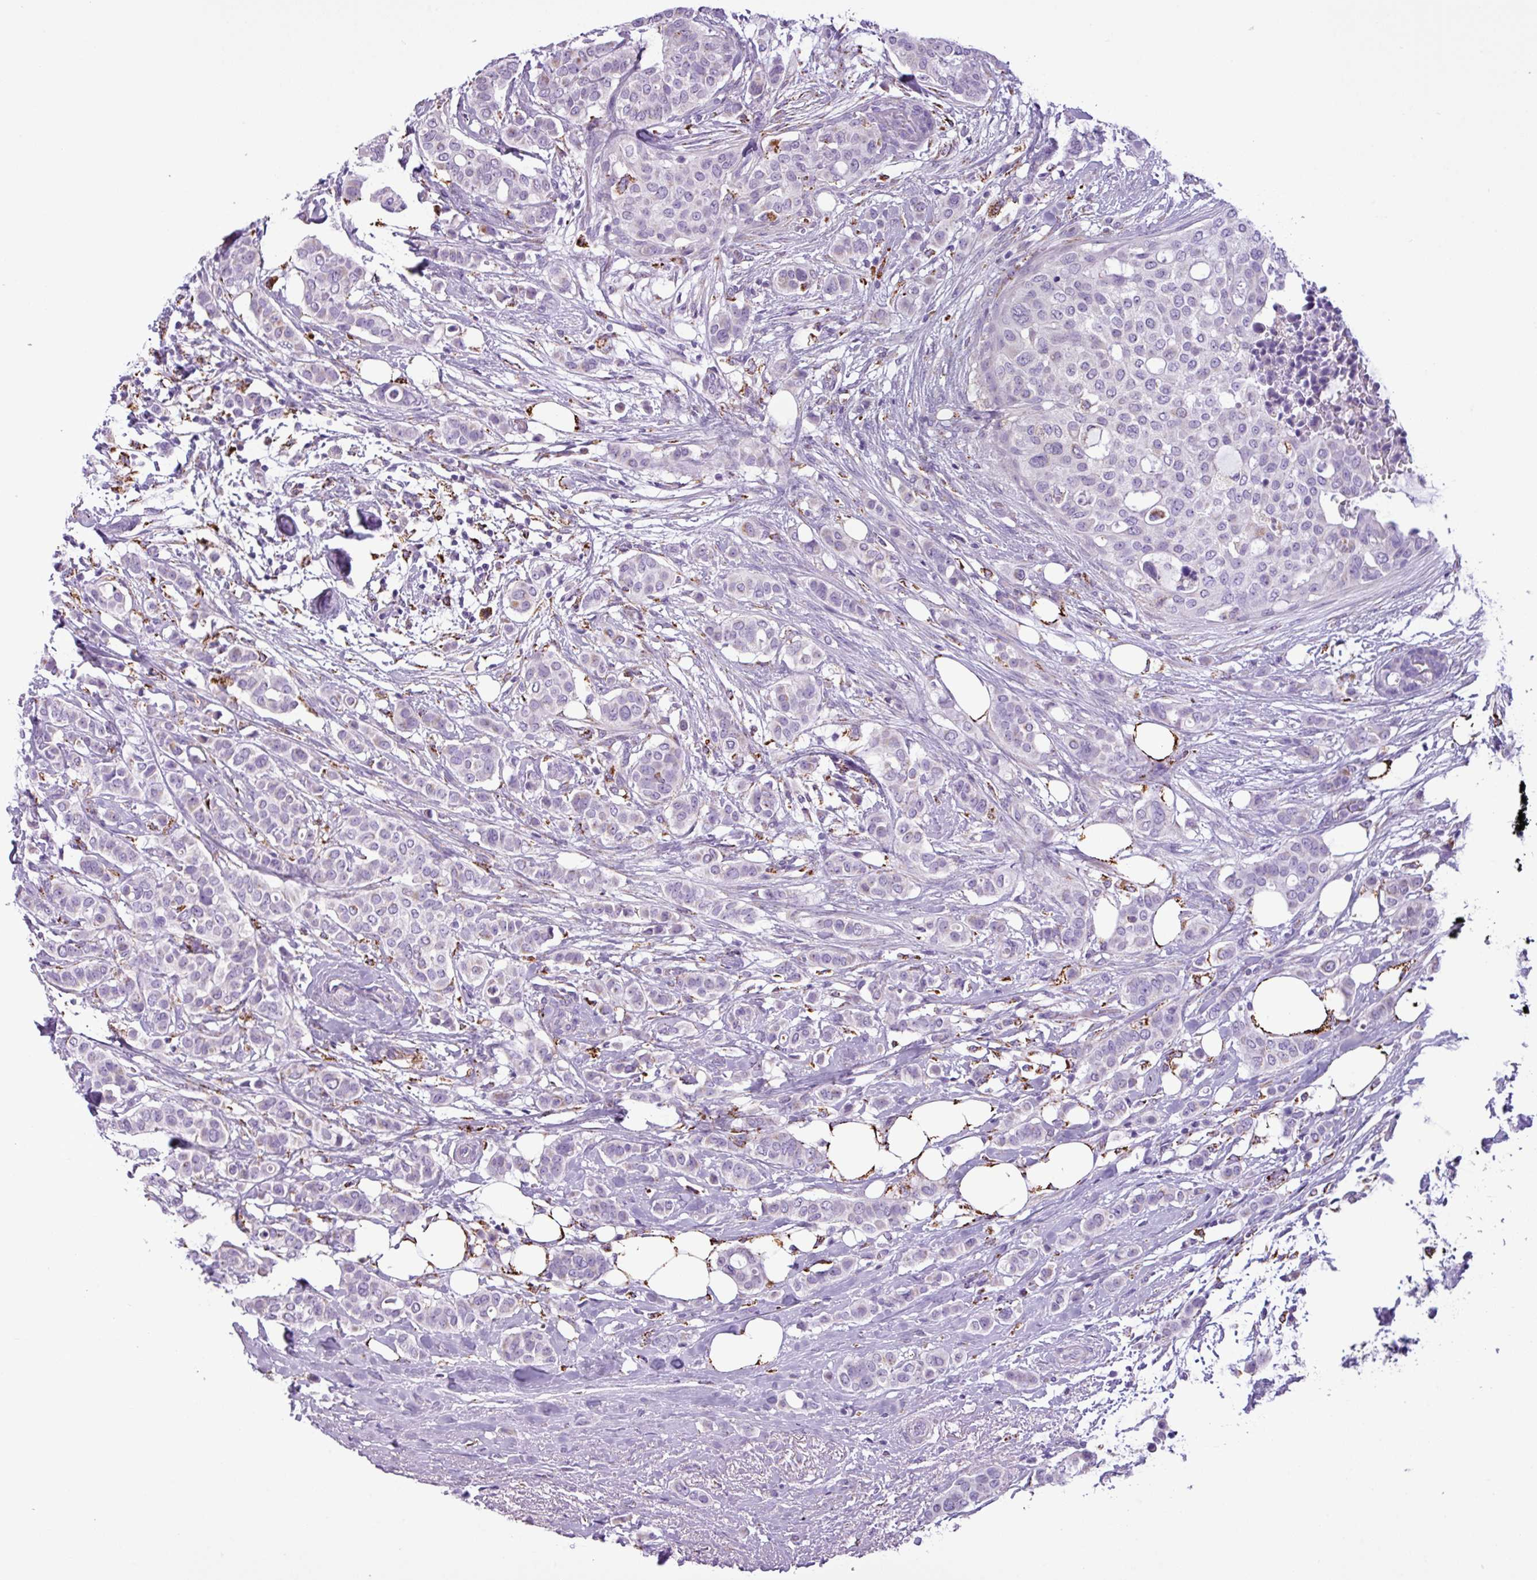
{"staining": {"intensity": "negative", "quantity": "none", "location": "none"}, "tissue": "breast cancer", "cell_type": "Tumor cells", "image_type": "cancer", "snomed": [{"axis": "morphology", "description": "Lobular carcinoma"}, {"axis": "topography", "description": "Breast"}], "caption": "High power microscopy photomicrograph of an IHC photomicrograph of lobular carcinoma (breast), revealing no significant expression in tumor cells. (DAB immunohistochemistry with hematoxylin counter stain).", "gene": "ZNF667", "patient": {"sex": "female", "age": 51}}